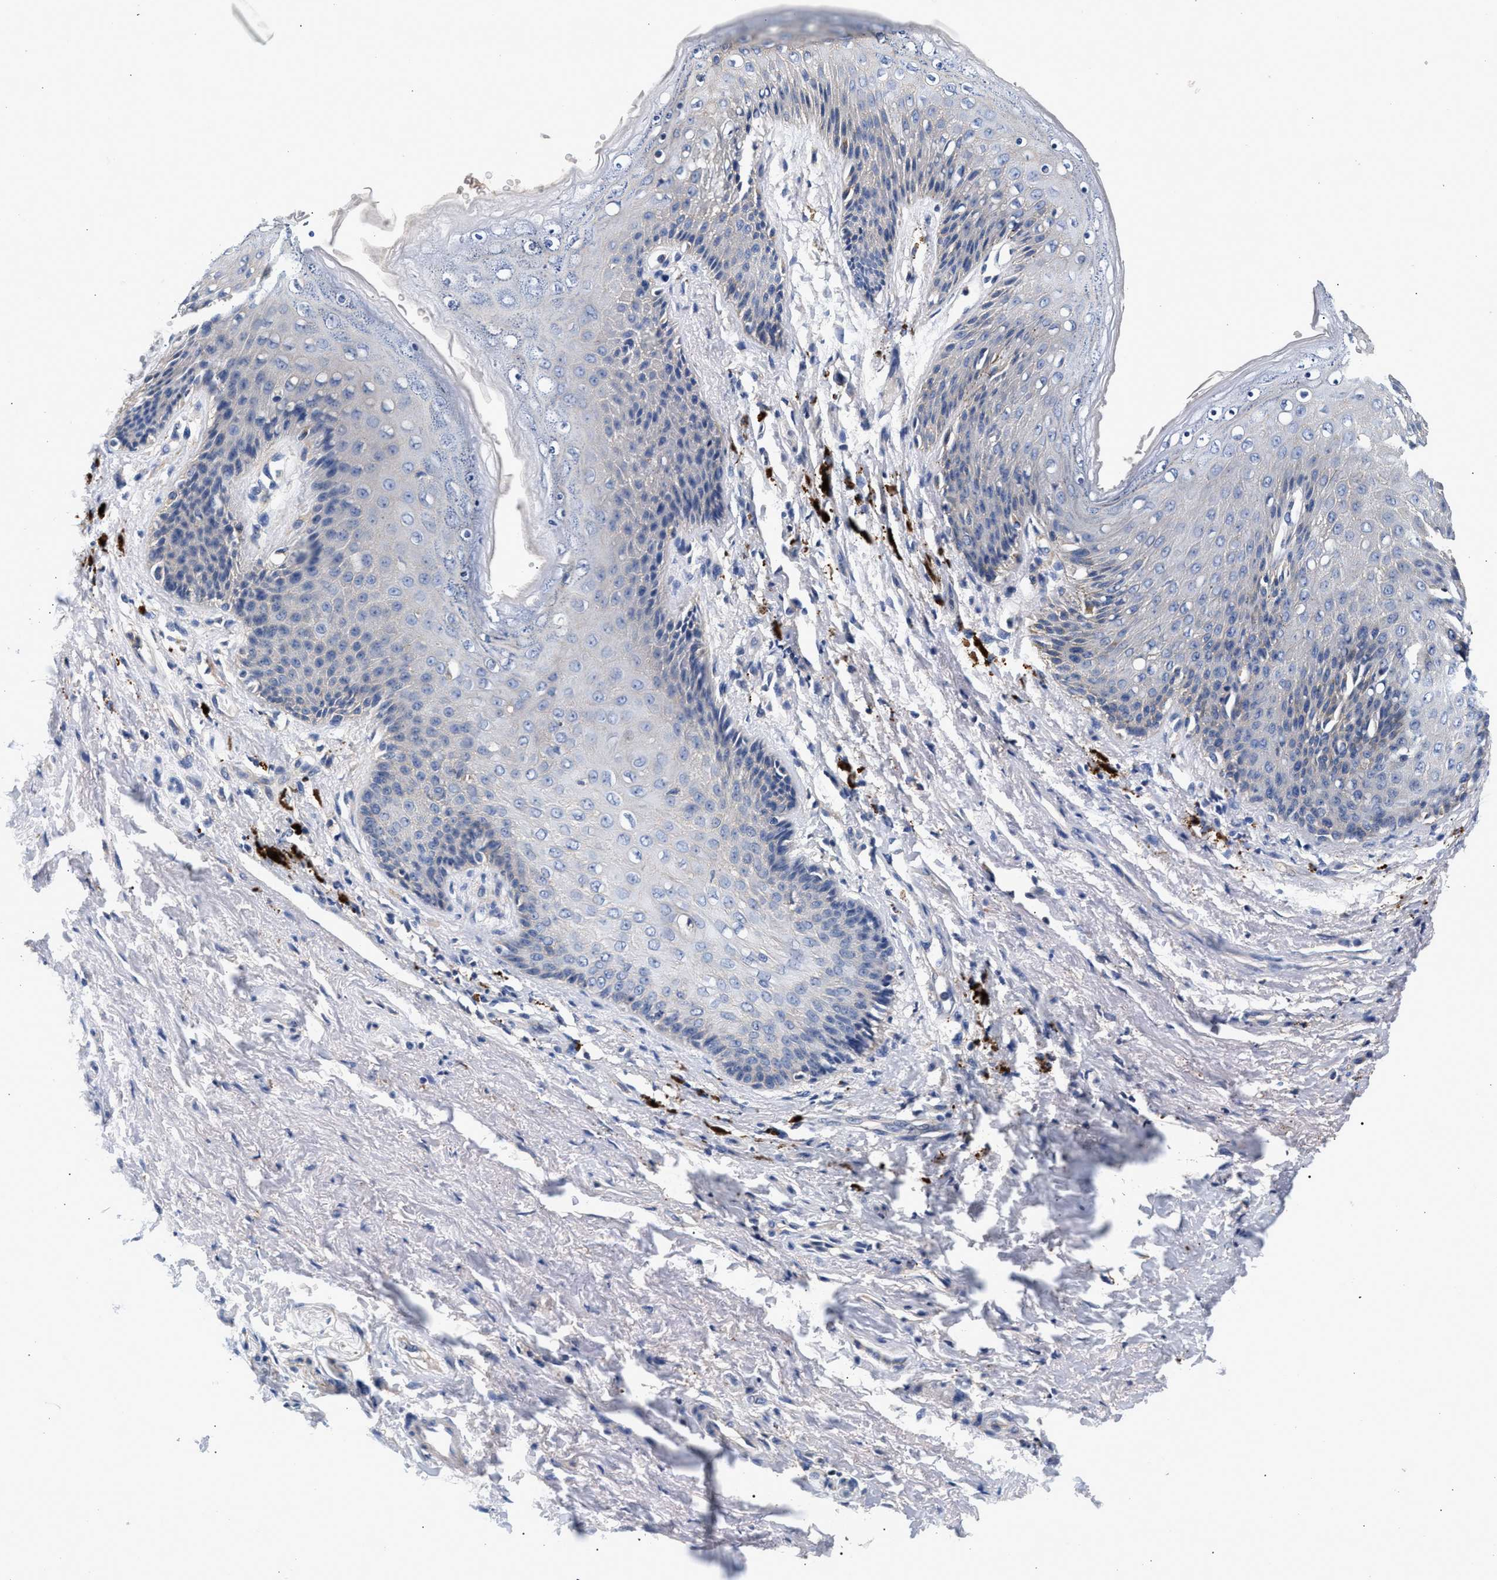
{"staining": {"intensity": "negative", "quantity": "none", "location": "none"}, "tissue": "skin", "cell_type": "Epidermal cells", "image_type": "normal", "snomed": [{"axis": "morphology", "description": "Normal tissue, NOS"}, {"axis": "topography", "description": "Anal"}], "caption": "Immunohistochemistry (IHC) image of normal human skin stained for a protein (brown), which reveals no positivity in epidermal cells.", "gene": "GNAI3", "patient": {"sex": "female", "age": 46}}